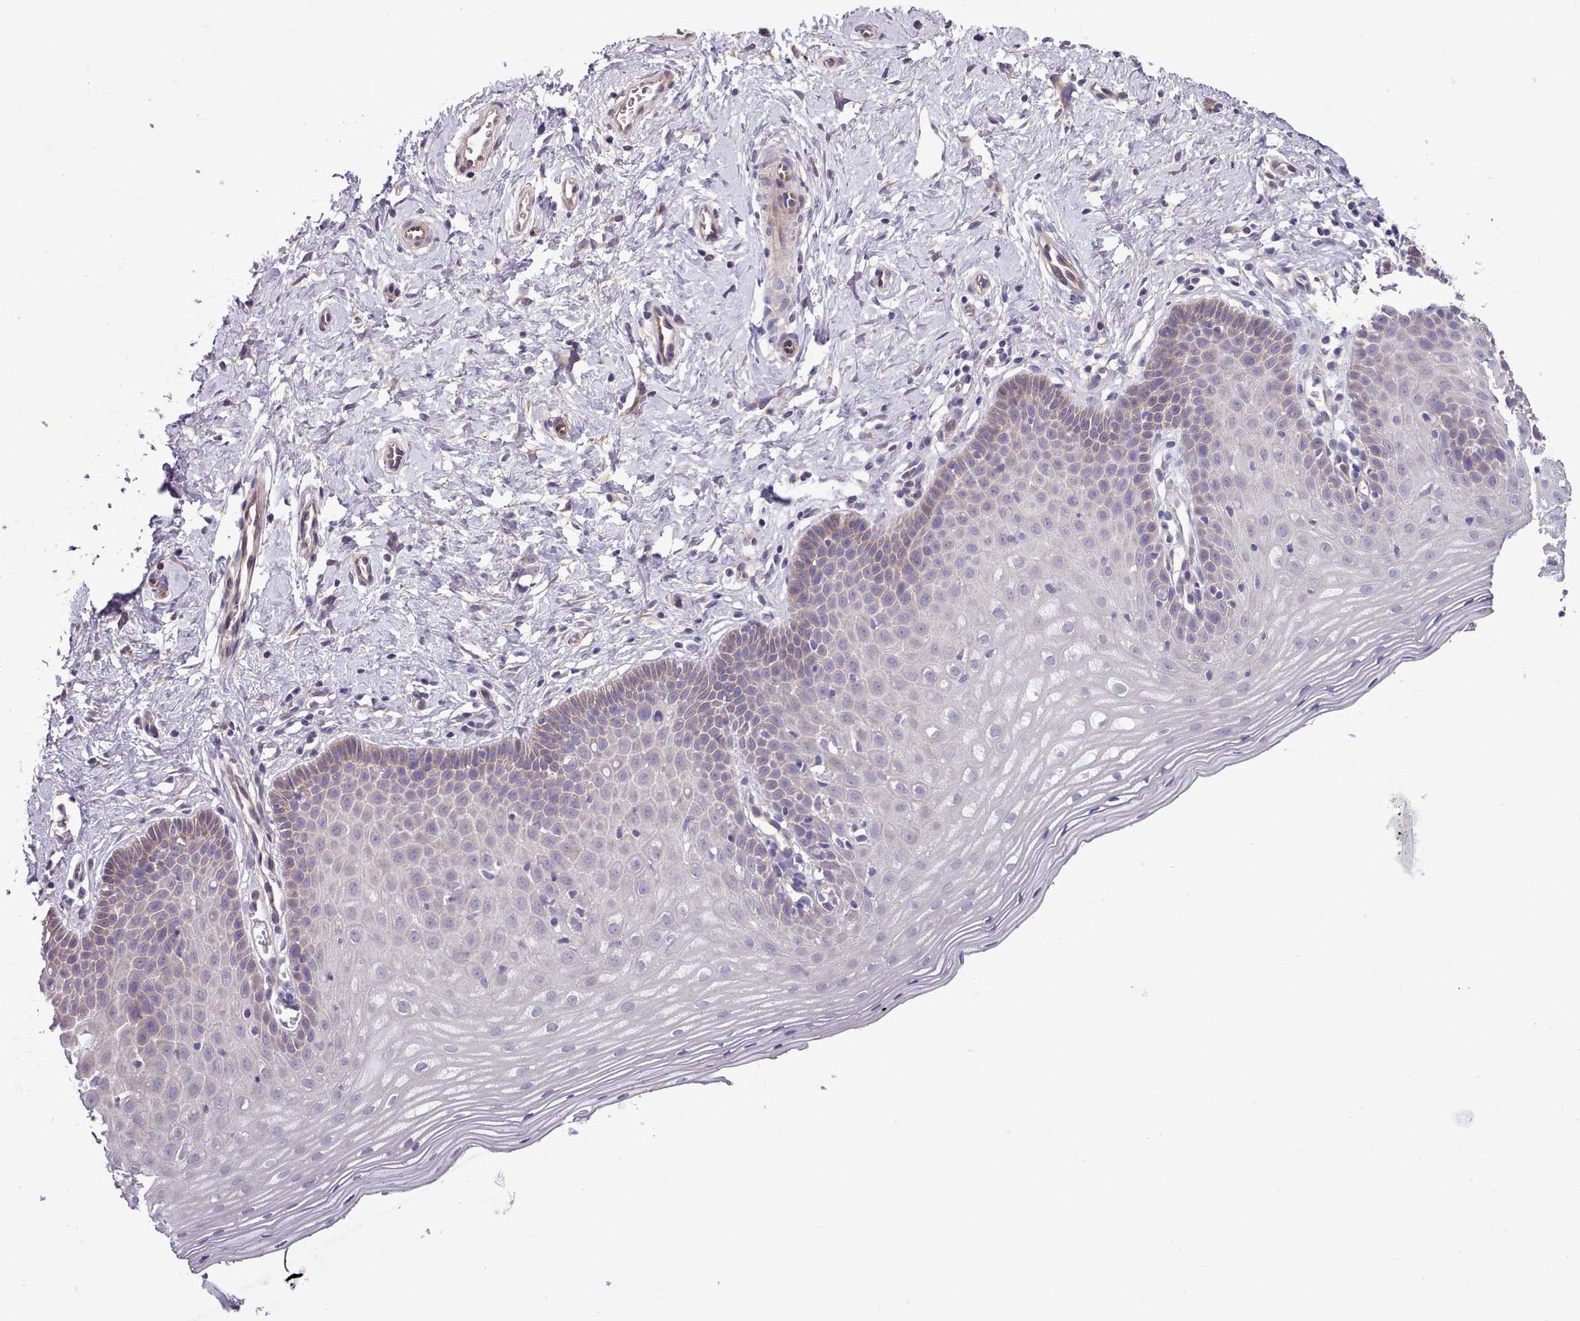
{"staining": {"intensity": "negative", "quantity": "none", "location": "none"}, "tissue": "cervix", "cell_type": "Glandular cells", "image_type": "normal", "snomed": [{"axis": "morphology", "description": "Normal tissue, NOS"}, {"axis": "topography", "description": "Cervix"}], "caption": "A high-resolution image shows IHC staining of unremarkable cervix, which displays no significant positivity in glandular cells.", "gene": "SETX", "patient": {"sex": "female", "age": 36}}